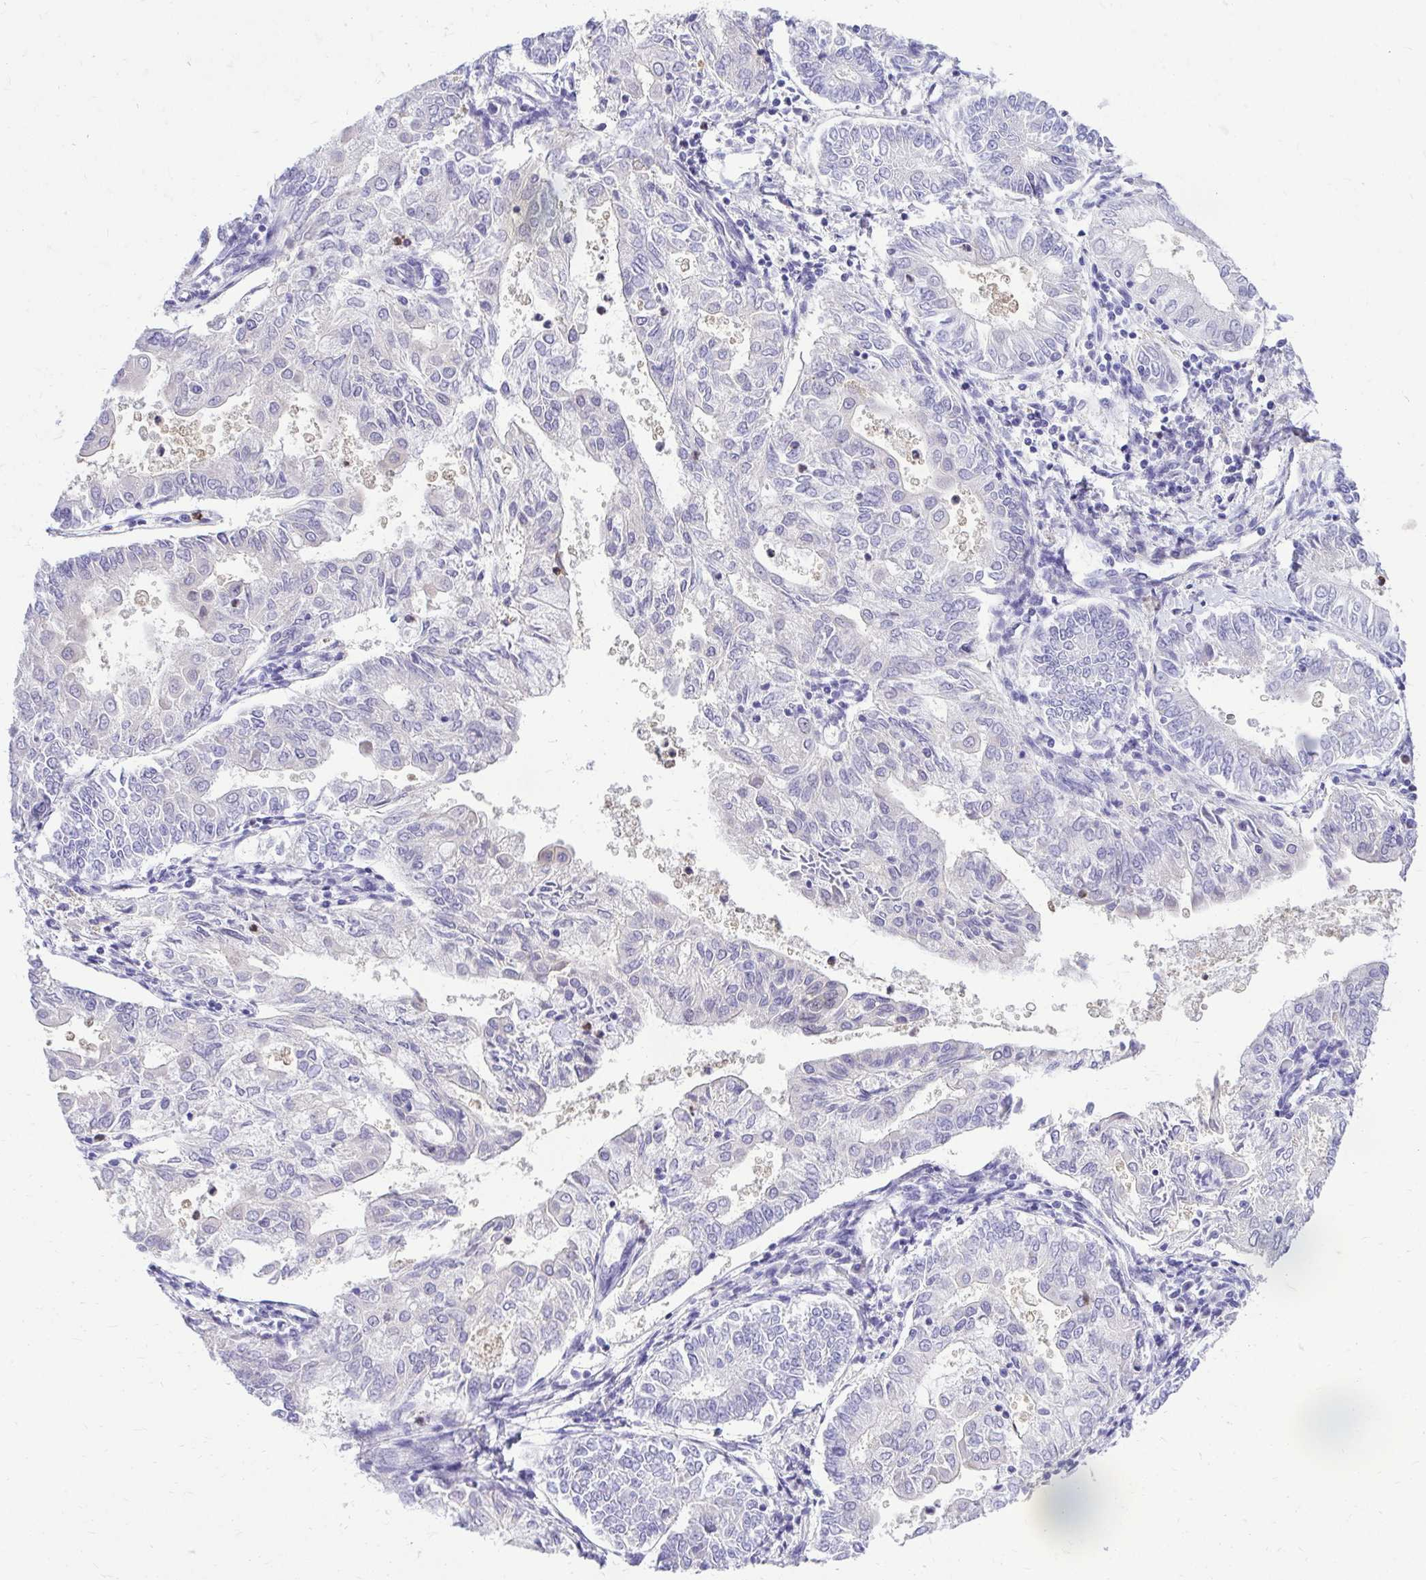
{"staining": {"intensity": "negative", "quantity": "none", "location": "none"}, "tissue": "endometrial cancer", "cell_type": "Tumor cells", "image_type": "cancer", "snomed": [{"axis": "morphology", "description": "Adenocarcinoma, NOS"}, {"axis": "topography", "description": "Endometrium"}], "caption": "Immunohistochemistry histopathology image of human endometrial adenocarcinoma stained for a protein (brown), which exhibits no expression in tumor cells. The staining is performed using DAB brown chromogen with nuclei counter-stained in using hematoxylin.", "gene": "ZSWIM9", "patient": {"sex": "female", "age": 68}}